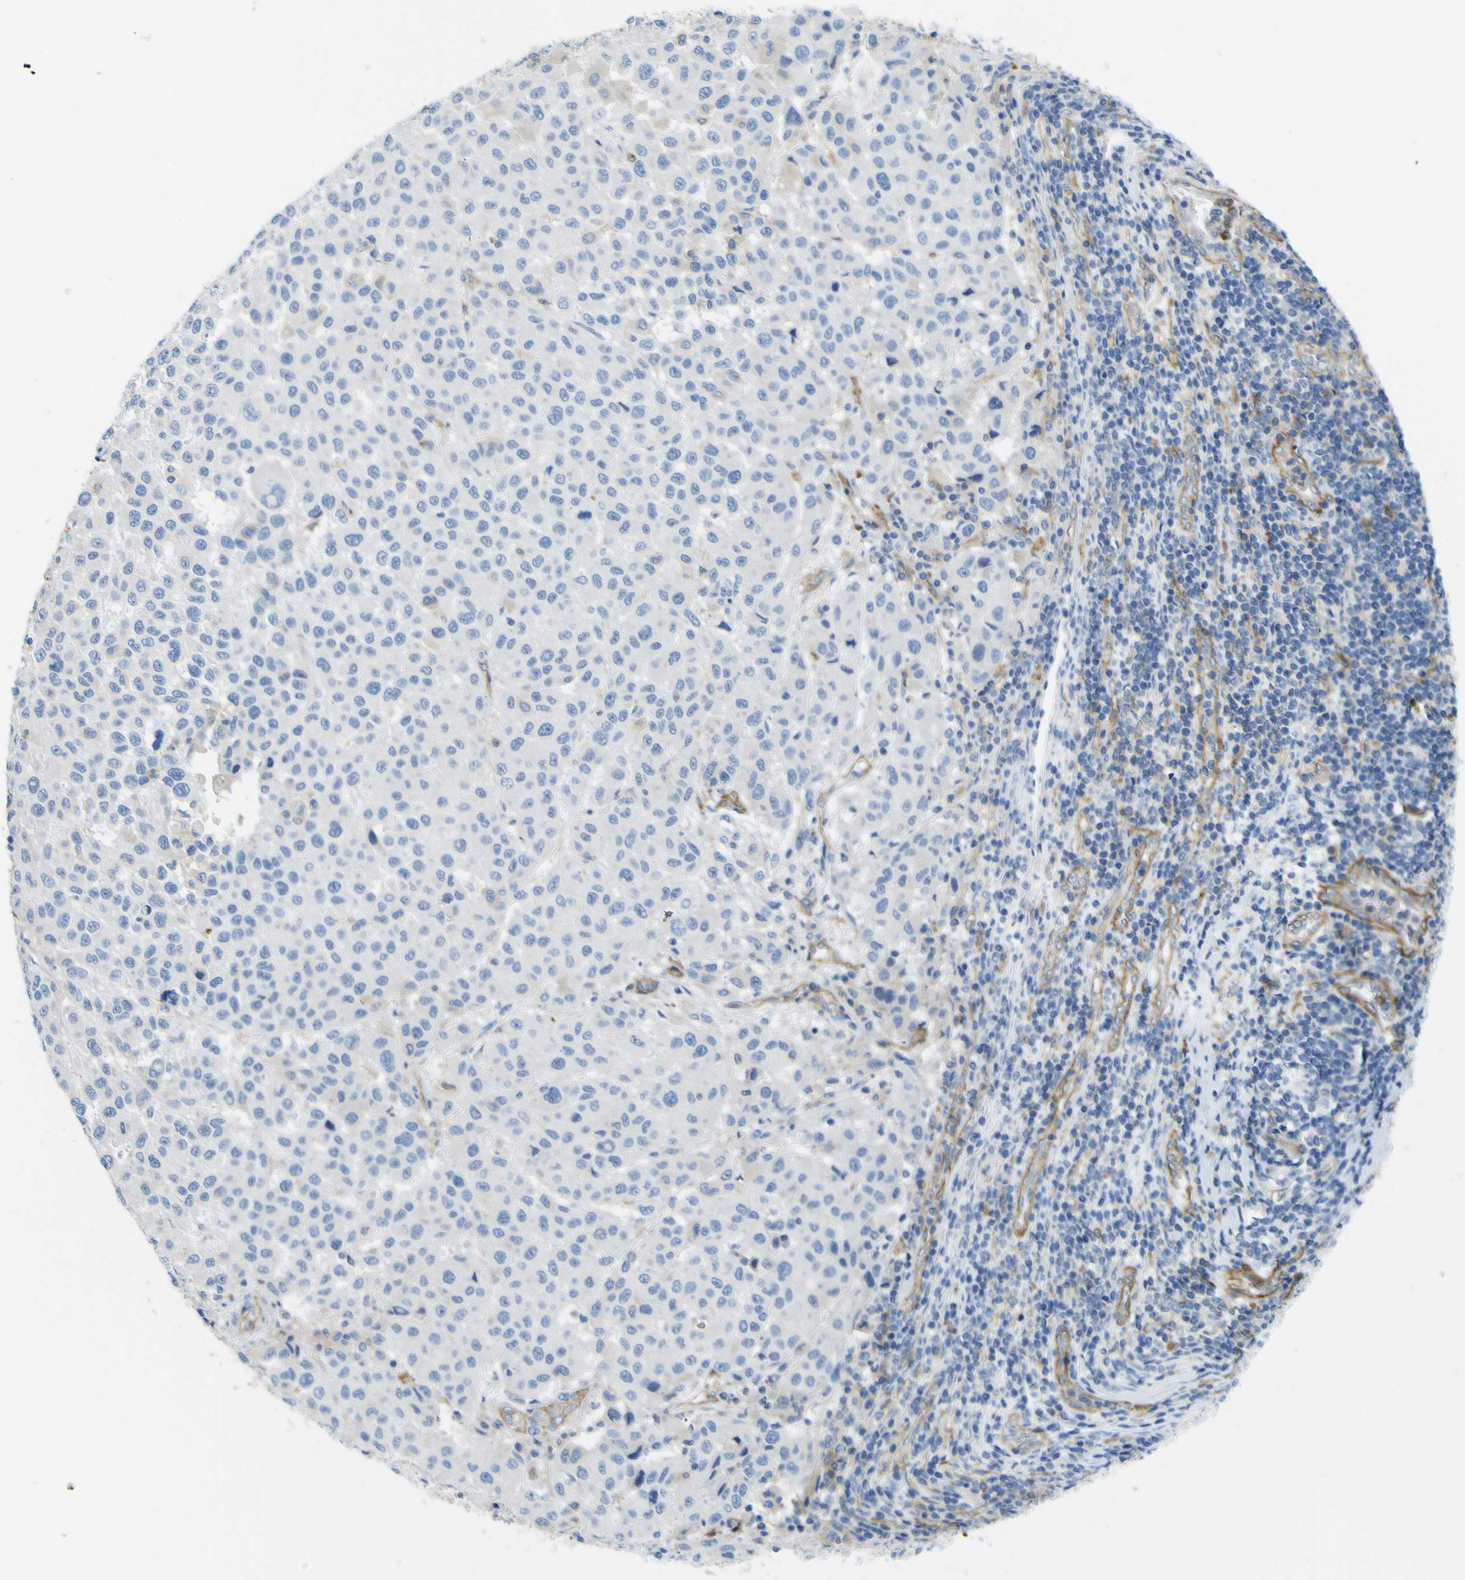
{"staining": {"intensity": "negative", "quantity": "none", "location": "none"}, "tissue": "melanoma", "cell_type": "Tumor cells", "image_type": "cancer", "snomed": [{"axis": "morphology", "description": "Malignant melanoma, Metastatic site"}, {"axis": "topography", "description": "Lymph node"}], "caption": "Immunohistochemistry of human malignant melanoma (metastatic site) exhibits no expression in tumor cells.", "gene": "CD93", "patient": {"sex": "male", "age": 61}}